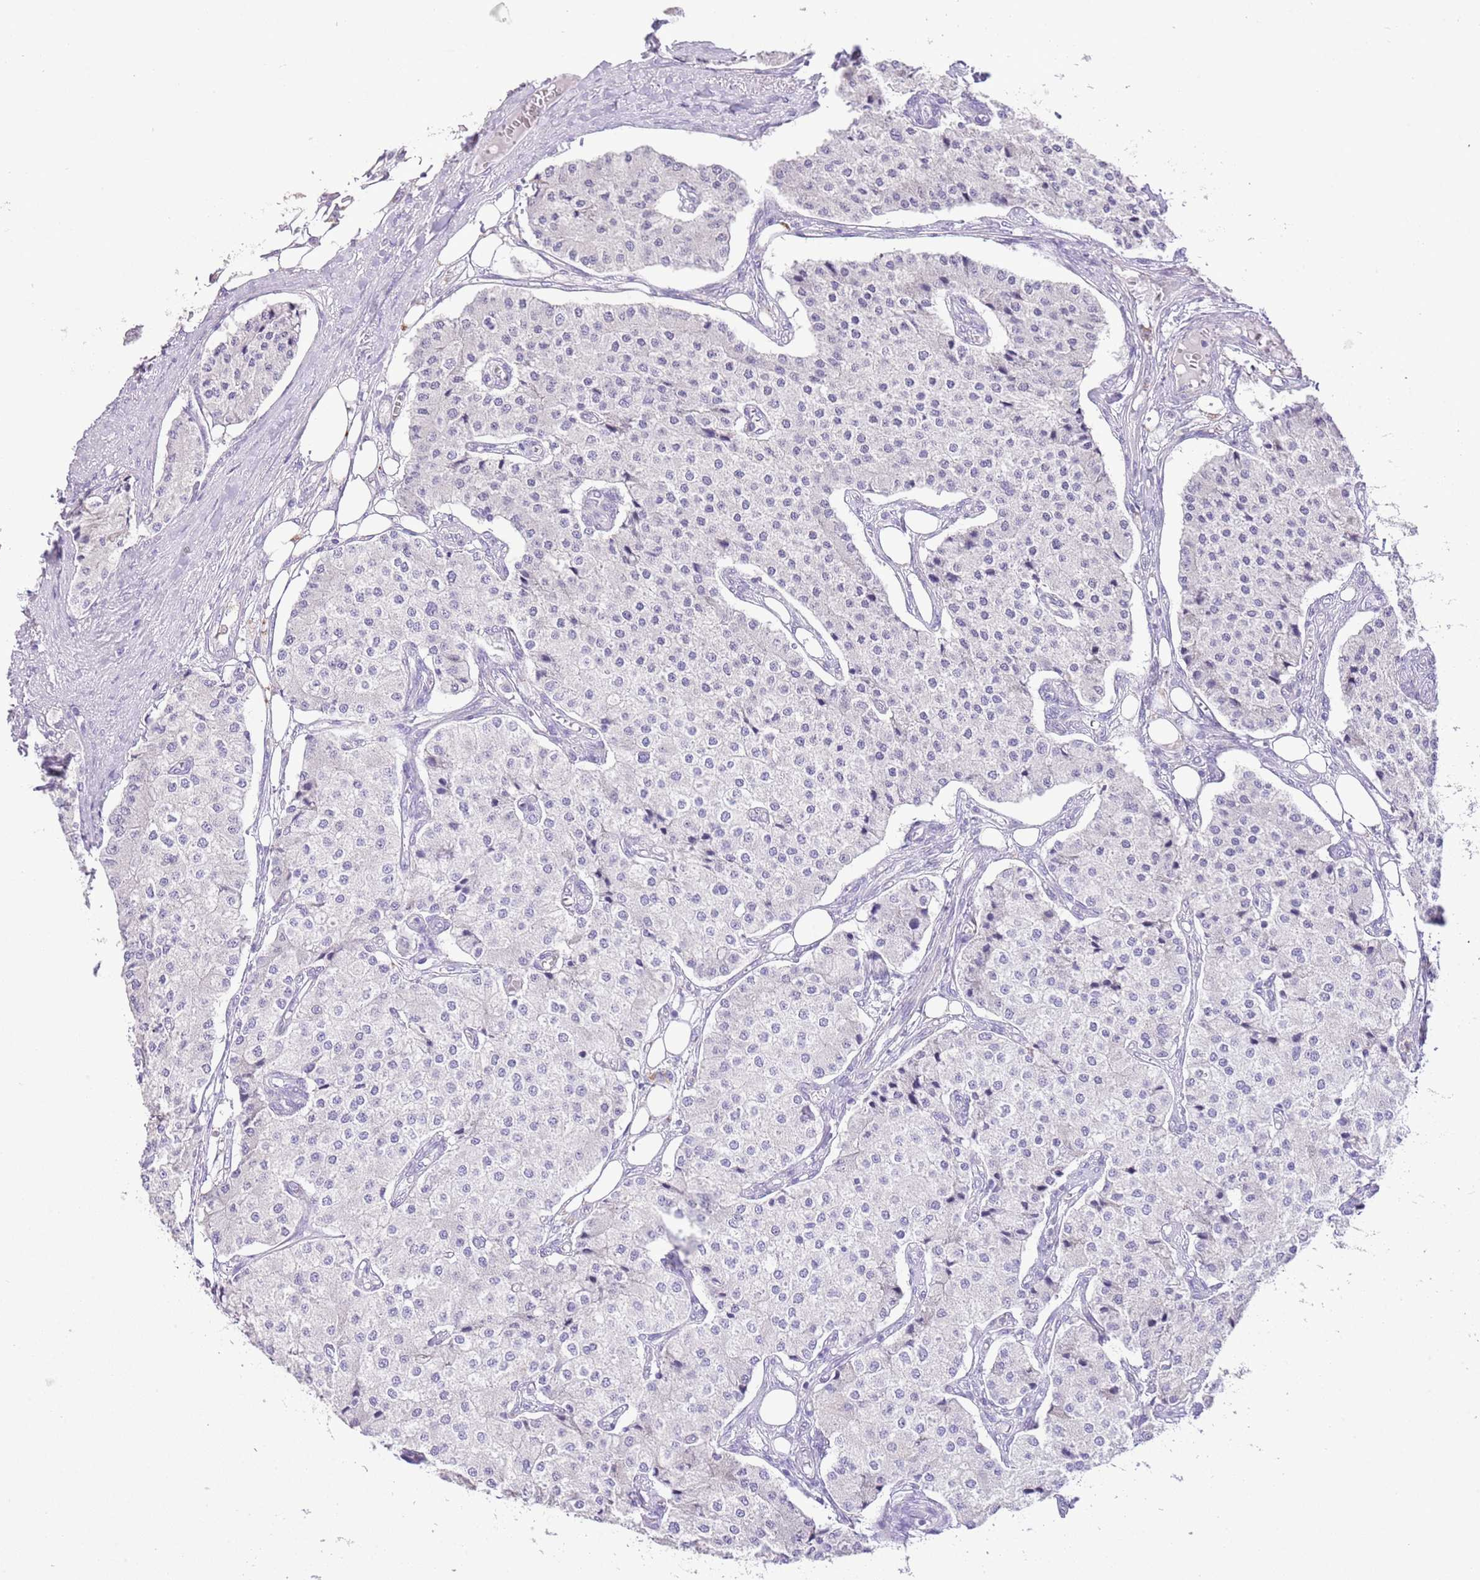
{"staining": {"intensity": "negative", "quantity": "none", "location": "none"}, "tissue": "carcinoid", "cell_type": "Tumor cells", "image_type": "cancer", "snomed": [{"axis": "morphology", "description": "Carcinoid, malignant, NOS"}, {"axis": "topography", "description": "Colon"}], "caption": "Tumor cells are negative for brown protein staining in carcinoid.", "gene": "OR2Z1", "patient": {"sex": "female", "age": 52}}